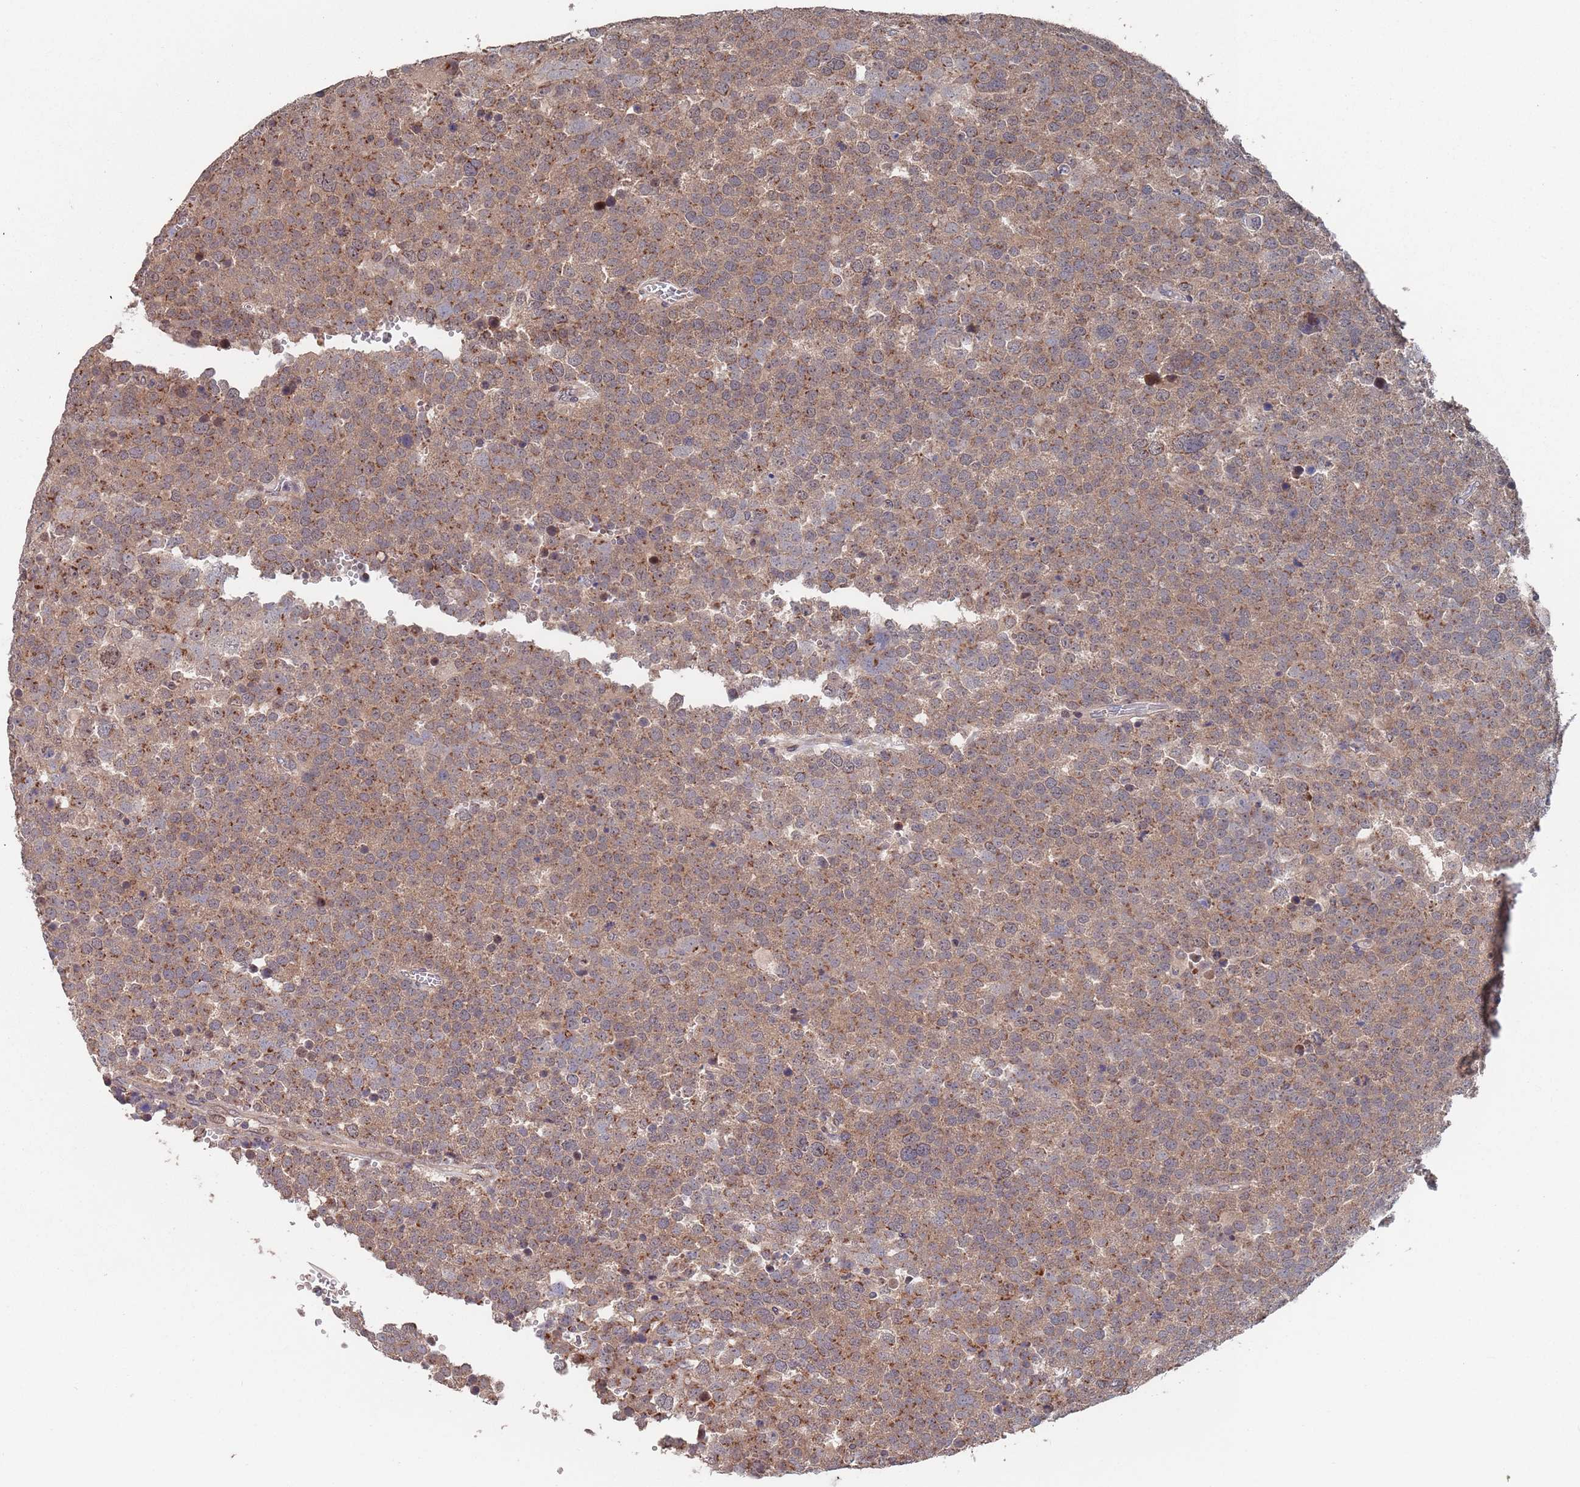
{"staining": {"intensity": "moderate", "quantity": ">75%", "location": "cytoplasmic/membranous"}, "tissue": "testis cancer", "cell_type": "Tumor cells", "image_type": "cancer", "snomed": [{"axis": "morphology", "description": "Seminoma, NOS"}, {"axis": "topography", "description": "Testis"}], "caption": "A brown stain shows moderate cytoplasmic/membranous positivity of a protein in testis cancer (seminoma) tumor cells. The protein of interest is shown in brown color, while the nuclei are stained blue.", "gene": "UNC45A", "patient": {"sex": "male", "age": 71}}